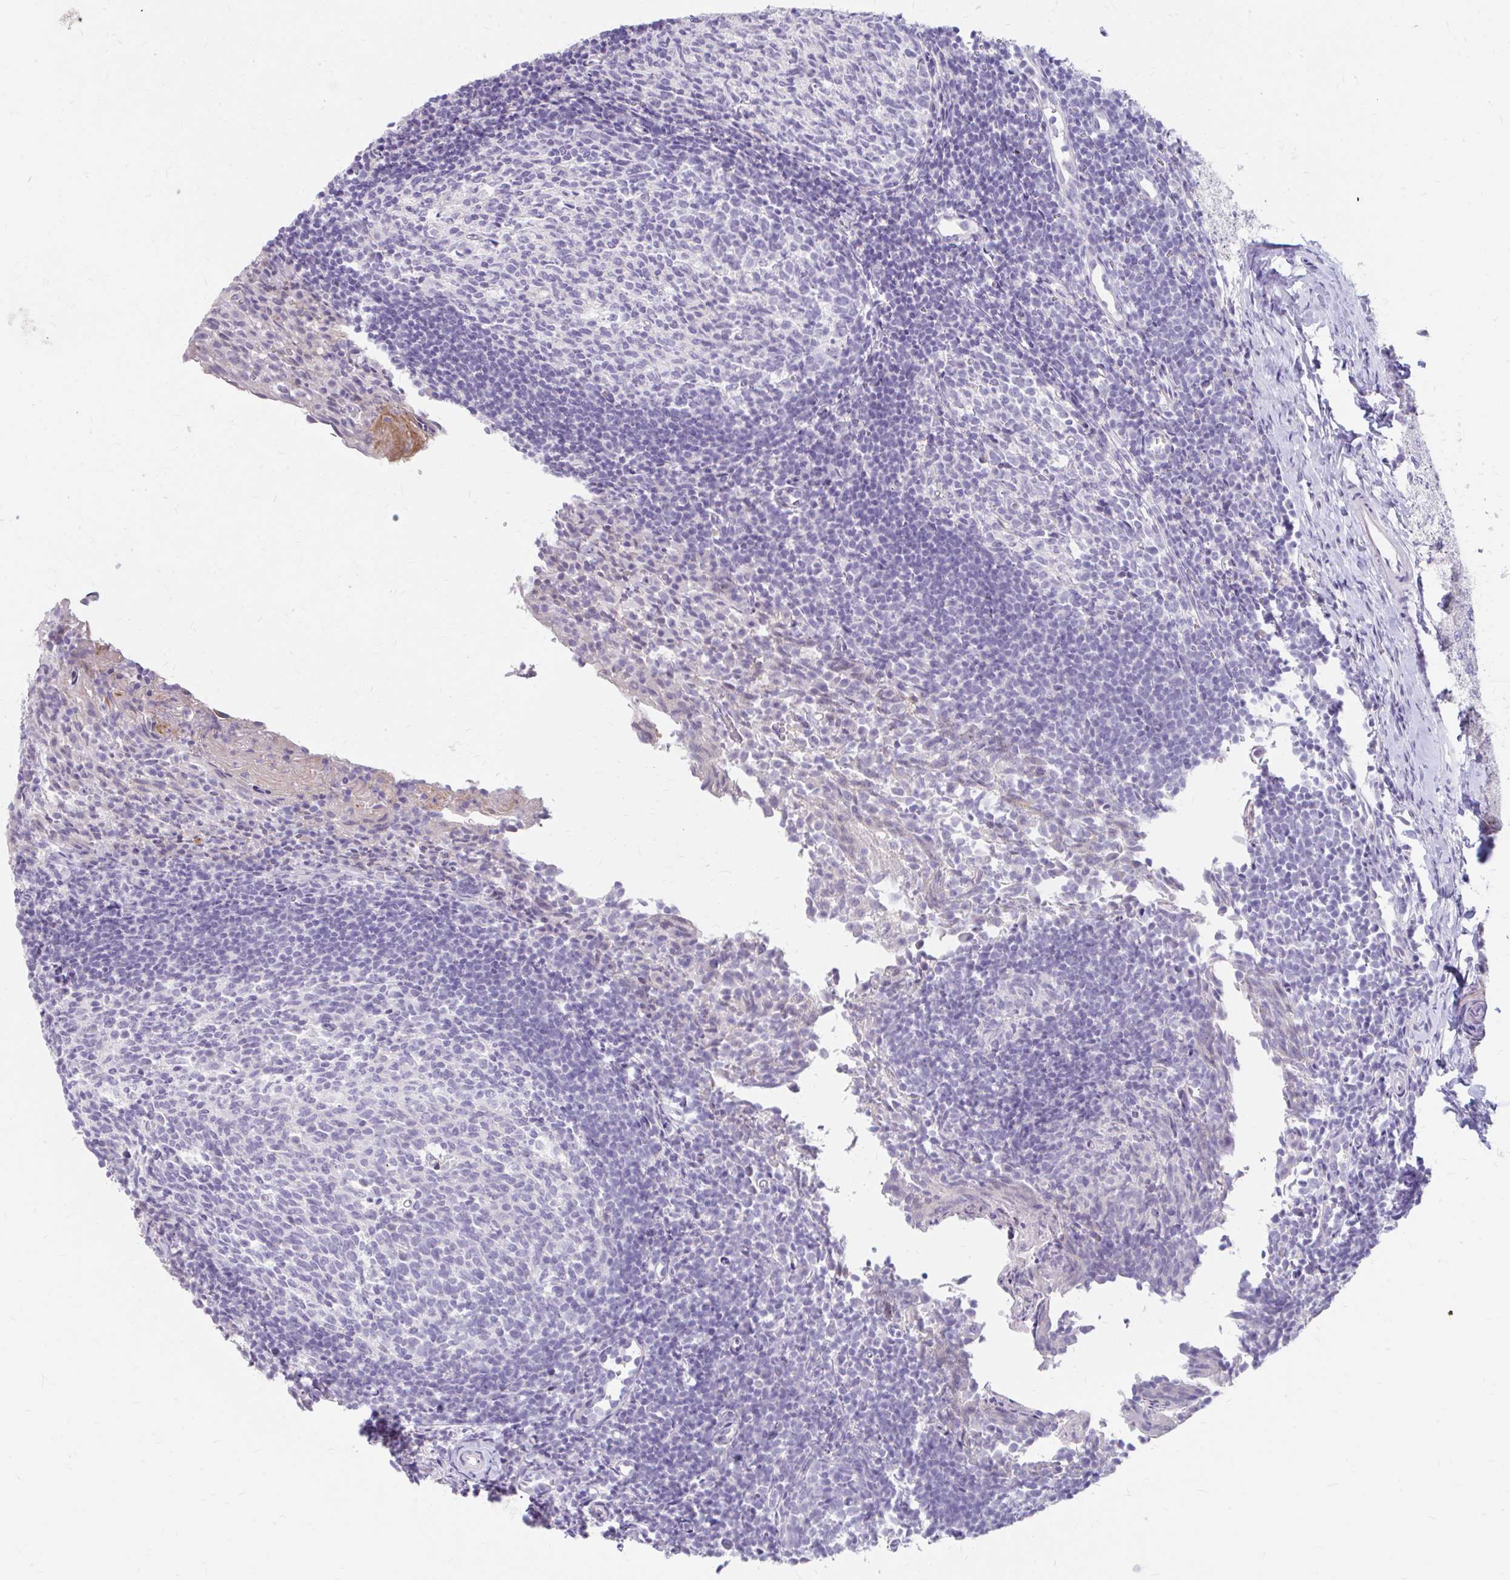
{"staining": {"intensity": "negative", "quantity": "none", "location": "none"}, "tissue": "tonsil", "cell_type": "Germinal center cells", "image_type": "normal", "snomed": [{"axis": "morphology", "description": "Normal tissue, NOS"}, {"axis": "topography", "description": "Tonsil"}], "caption": "Immunohistochemistry (IHC) photomicrograph of unremarkable human tonsil stained for a protein (brown), which shows no positivity in germinal center cells. (Immunohistochemistry, brightfield microscopy, high magnification).", "gene": "RGS16", "patient": {"sex": "female", "age": 10}}